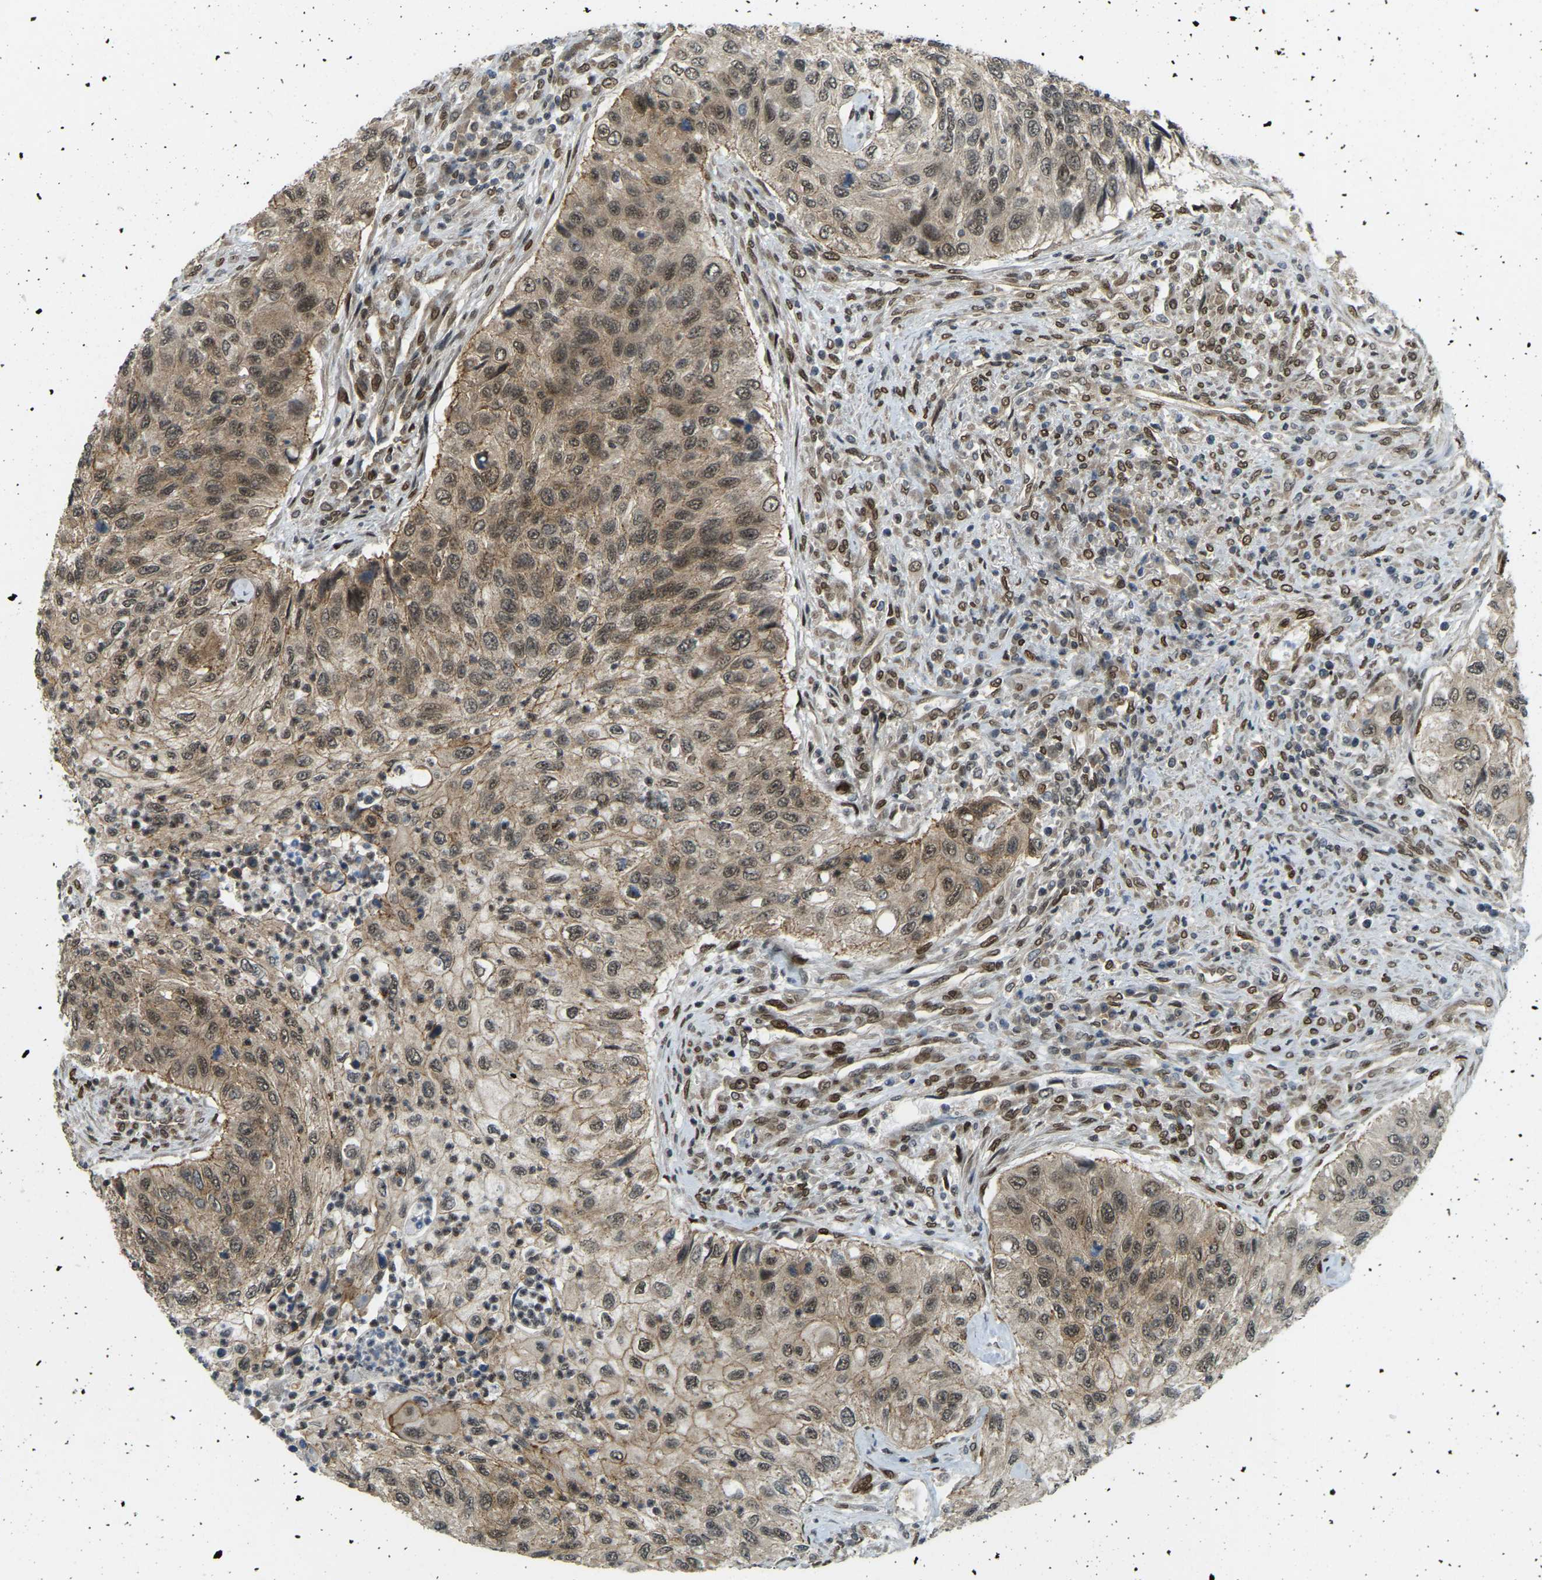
{"staining": {"intensity": "moderate", "quantity": ">75%", "location": "cytoplasmic/membranous,nuclear"}, "tissue": "urothelial cancer", "cell_type": "Tumor cells", "image_type": "cancer", "snomed": [{"axis": "morphology", "description": "Urothelial carcinoma, High grade"}, {"axis": "topography", "description": "Urinary bladder"}], "caption": "Protein positivity by immunohistochemistry (IHC) displays moderate cytoplasmic/membranous and nuclear staining in approximately >75% of tumor cells in urothelial cancer.", "gene": "SYNE1", "patient": {"sex": "female", "age": 60}}